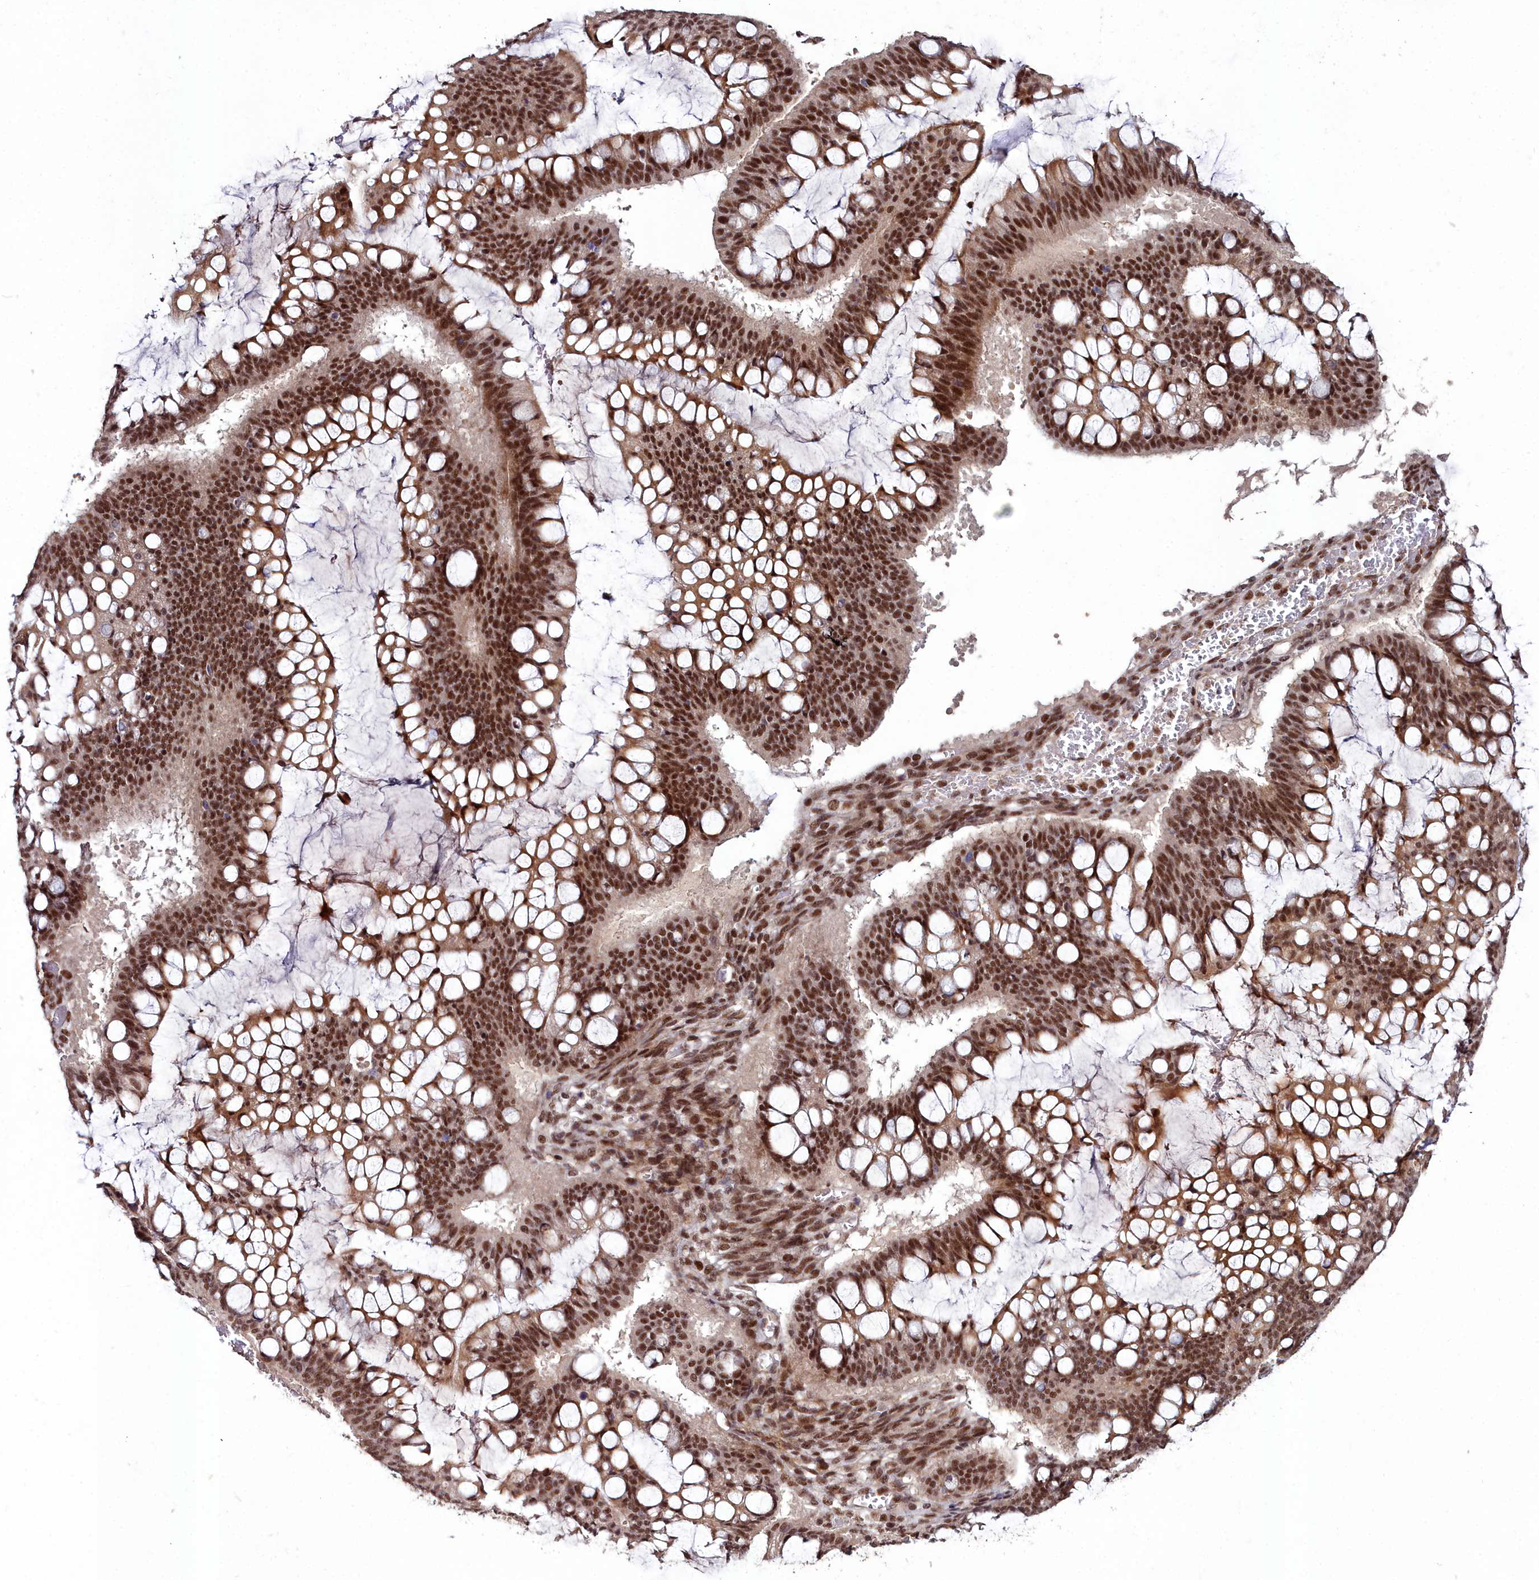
{"staining": {"intensity": "strong", "quantity": ">75%", "location": "cytoplasmic/membranous,nuclear"}, "tissue": "ovarian cancer", "cell_type": "Tumor cells", "image_type": "cancer", "snomed": [{"axis": "morphology", "description": "Cystadenocarcinoma, mucinous, NOS"}, {"axis": "topography", "description": "Ovary"}], "caption": "Ovarian mucinous cystadenocarcinoma was stained to show a protein in brown. There is high levels of strong cytoplasmic/membranous and nuclear positivity in approximately >75% of tumor cells. (DAB = brown stain, brightfield microscopy at high magnification).", "gene": "CXXC1", "patient": {"sex": "female", "age": 73}}